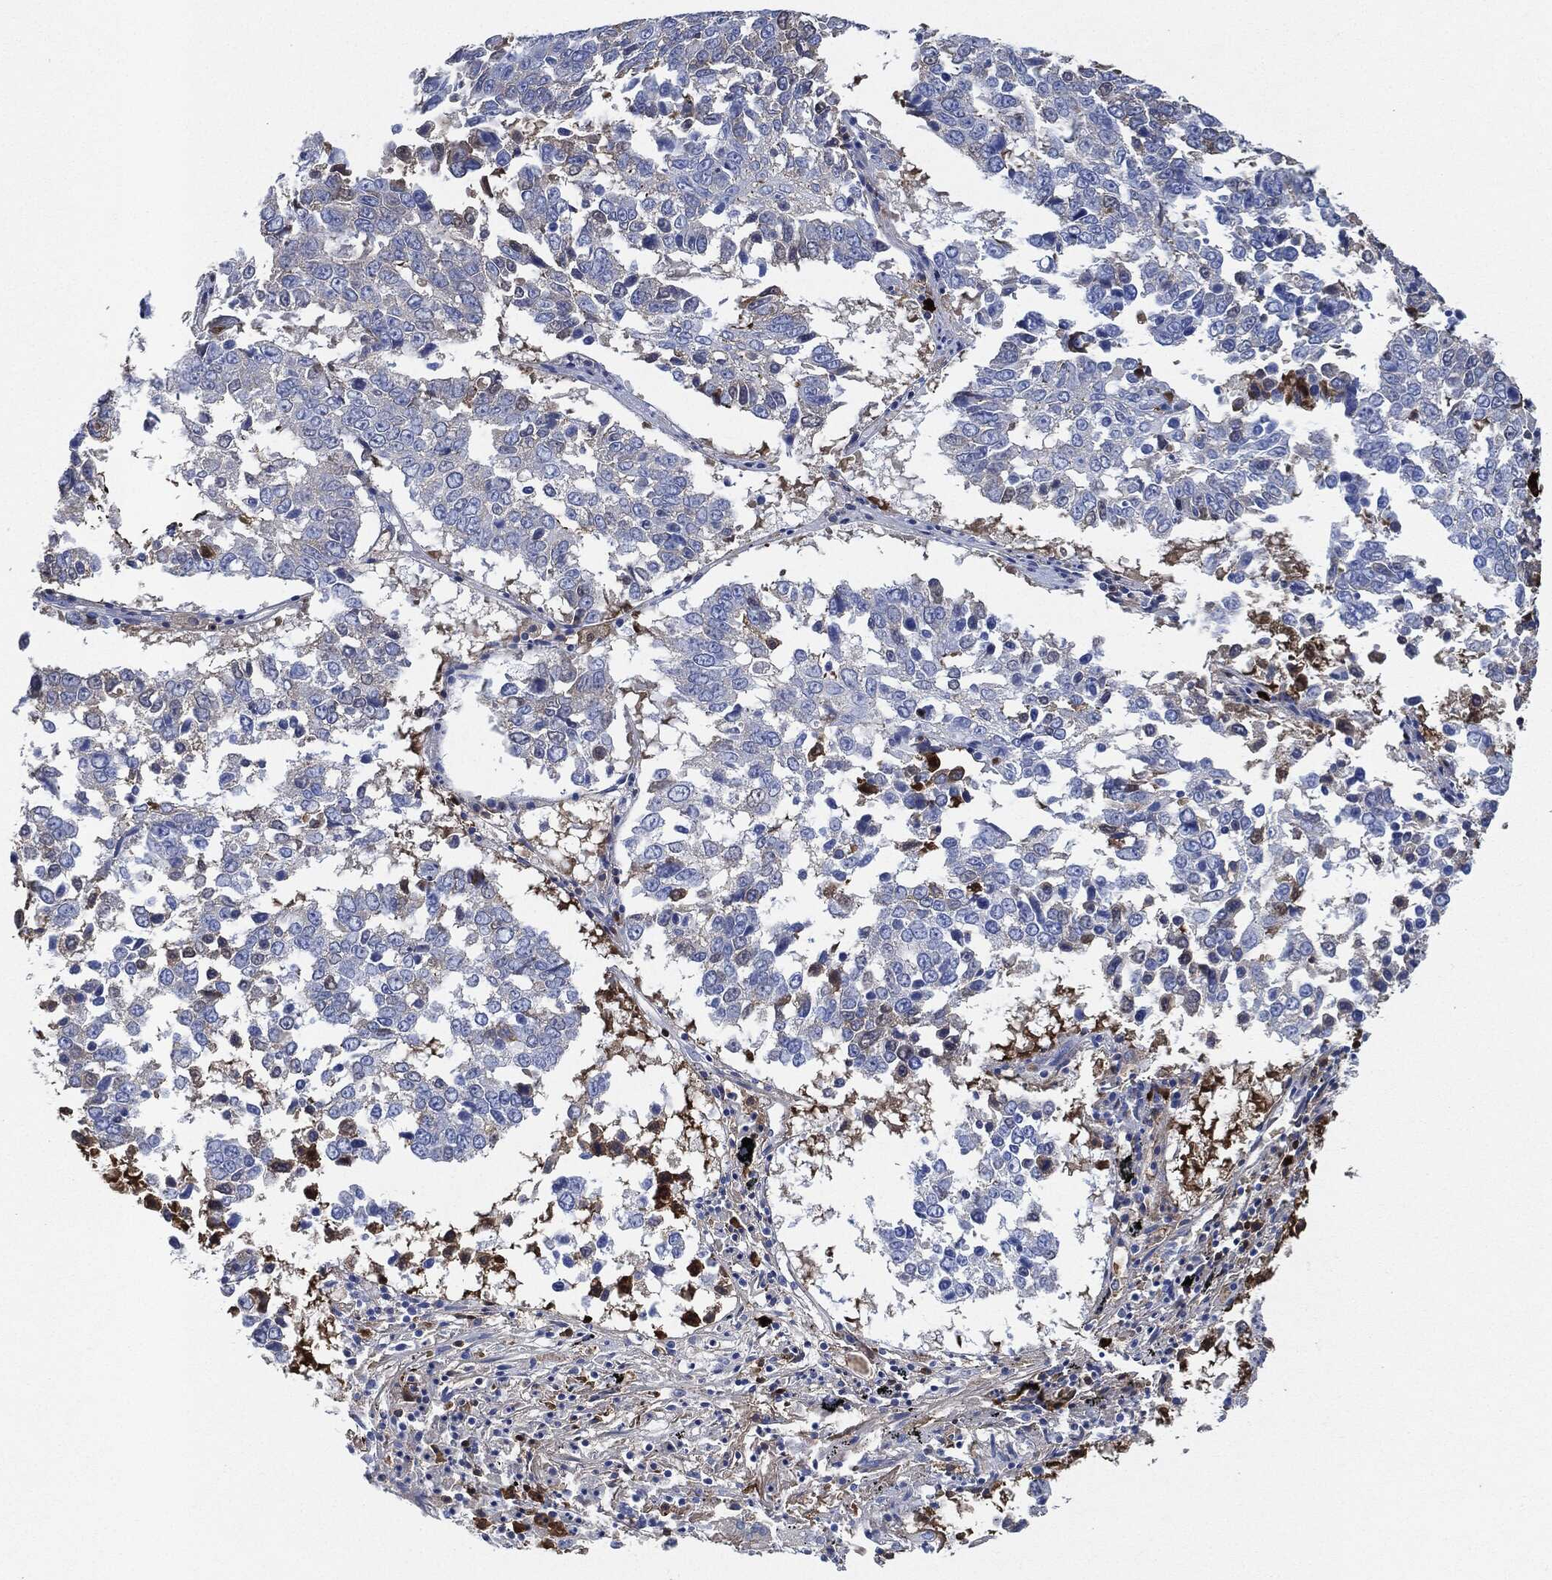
{"staining": {"intensity": "negative", "quantity": "none", "location": "none"}, "tissue": "lung cancer", "cell_type": "Tumor cells", "image_type": "cancer", "snomed": [{"axis": "morphology", "description": "Squamous cell carcinoma, NOS"}, {"axis": "topography", "description": "Lung"}], "caption": "Tumor cells show no significant staining in lung squamous cell carcinoma.", "gene": "IGLV6-57", "patient": {"sex": "male", "age": 82}}